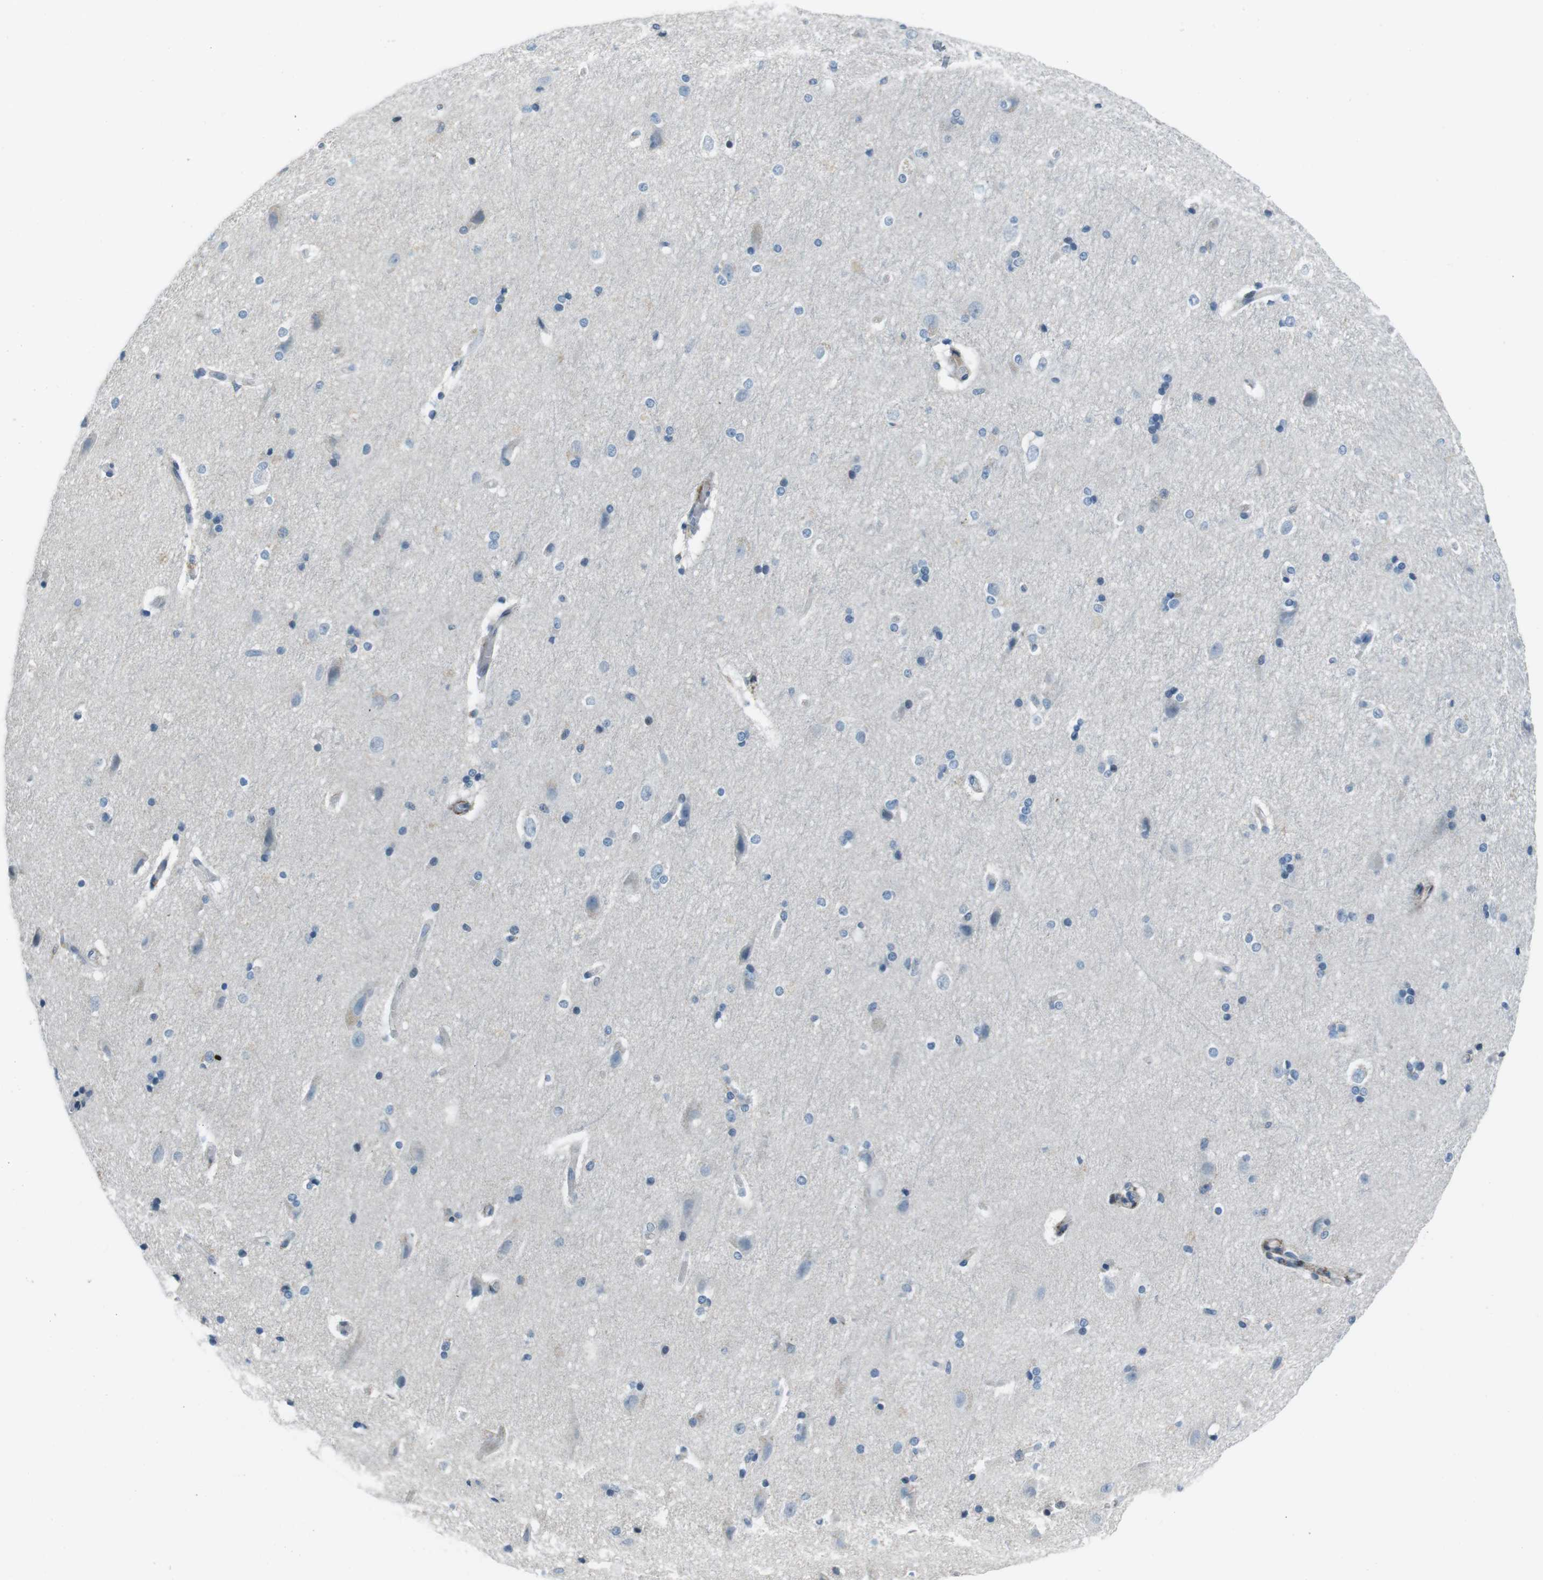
{"staining": {"intensity": "negative", "quantity": "none", "location": "none"}, "tissue": "hippocampus", "cell_type": "Glial cells", "image_type": "normal", "snomed": [{"axis": "morphology", "description": "Normal tissue, NOS"}, {"axis": "topography", "description": "Hippocampus"}], "caption": "This micrograph is of unremarkable hippocampus stained with immunohistochemistry (IHC) to label a protein in brown with the nuclei are counter-stained blue. There is no positivity in glial cells. The staining was performed using DAB to visualize the protein expression in brown, while the nuclei were stained in blue with hematoxylin (Magnification: 20x).", "gene": "ARVCF", "patient": {"sex": "female", "age": 19}}